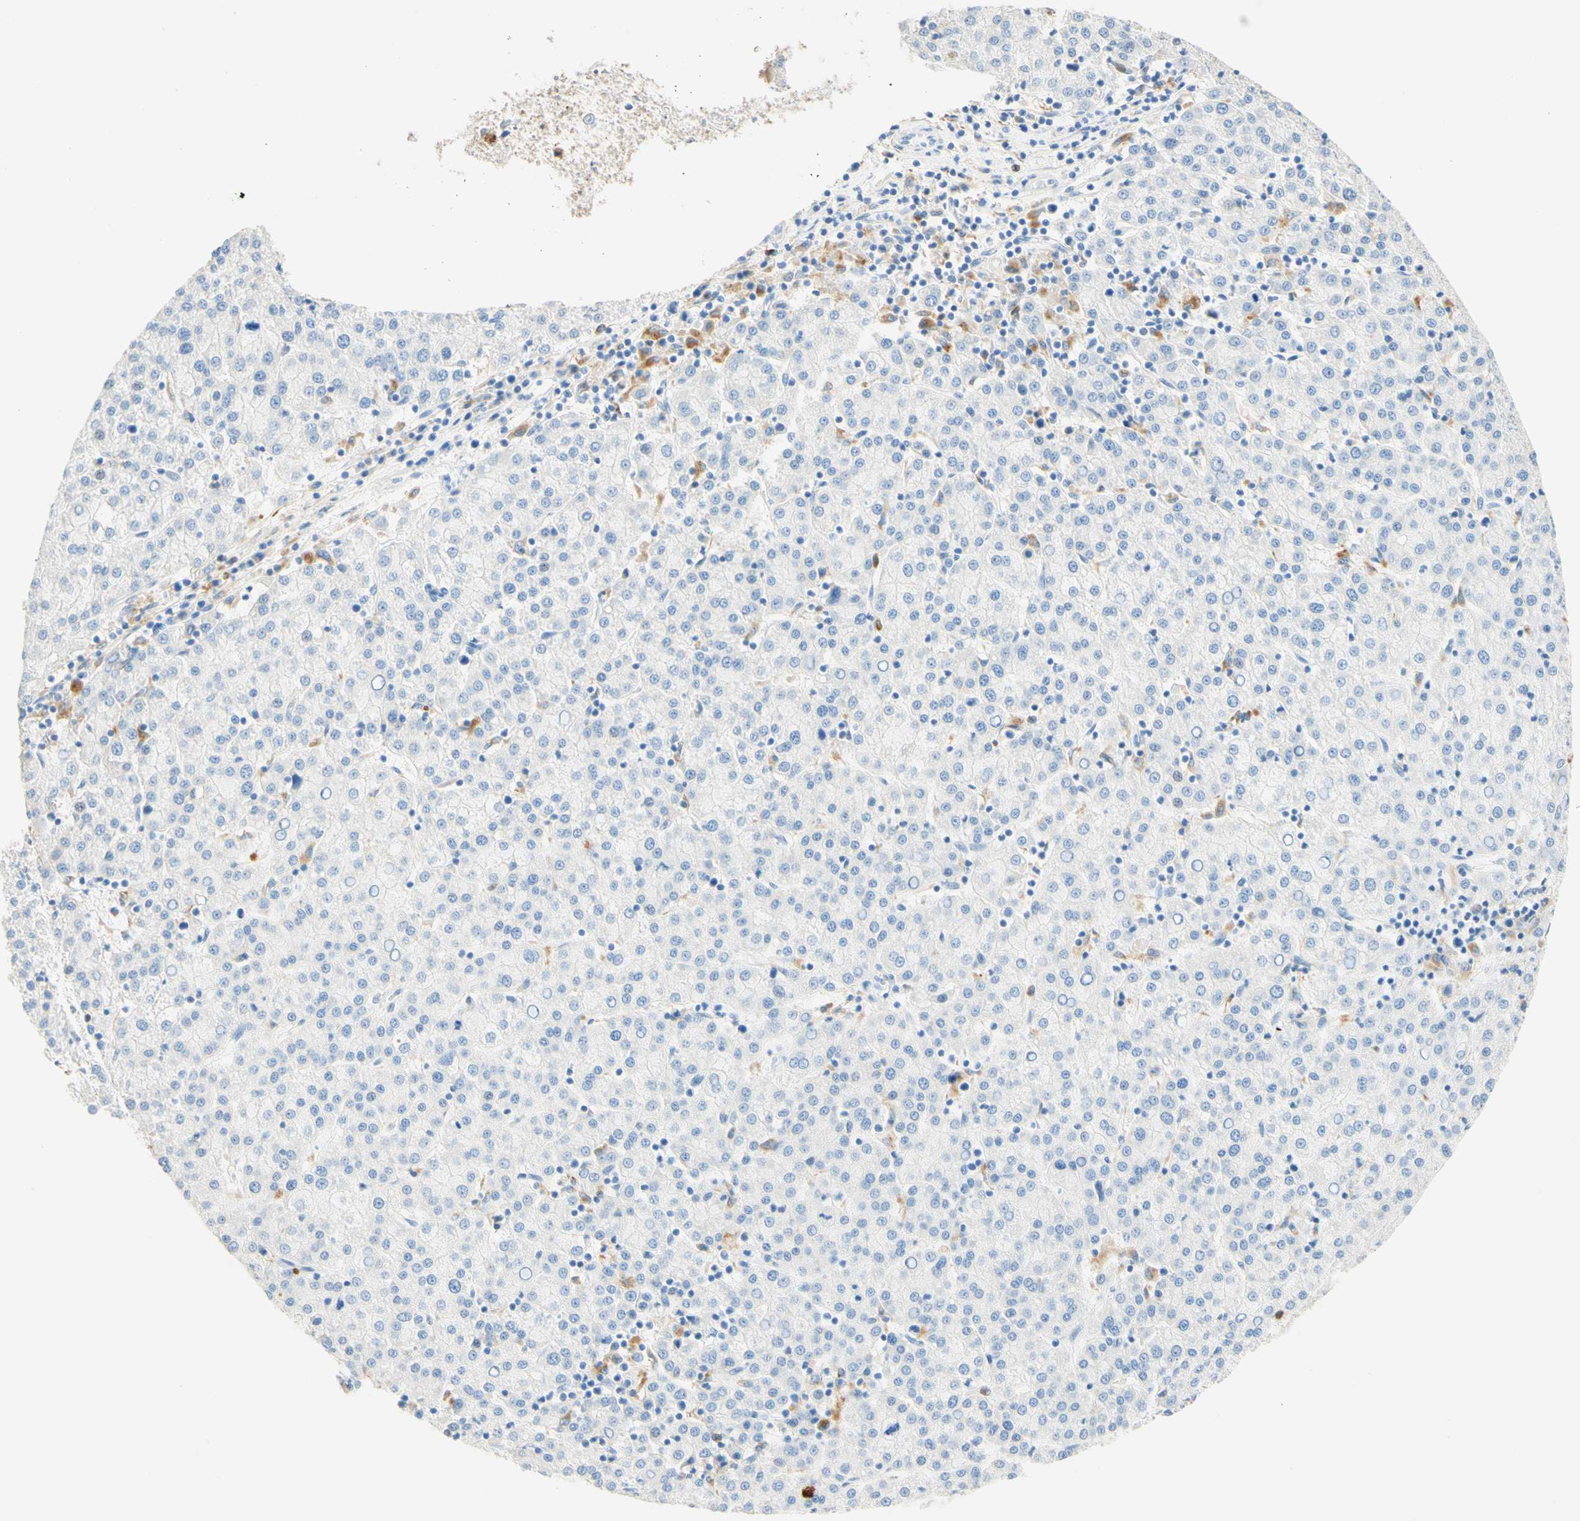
{"staining": {"intensity": "negative", "quantity": "none", "location": "none"}, "tissue": "liver cancer", "cell_type": "Tumor cells", "image_type": "cancer", "snomed": [{"axis": "morphology", "description": "Carcinoma, Hepatocellular, NOS"}, {"axis": "topography", "description": "Liver"}], "caption": "Immunohistochemistry (IHC) image of neoplastic tissue: human liver hepatocellular carcinoma stained with DAB (3,3'-diaminobenzidine) displays no significant protein expression in tumor cells.", "gene": "CD63", "patient": {"sex": "female", "age": 58}}